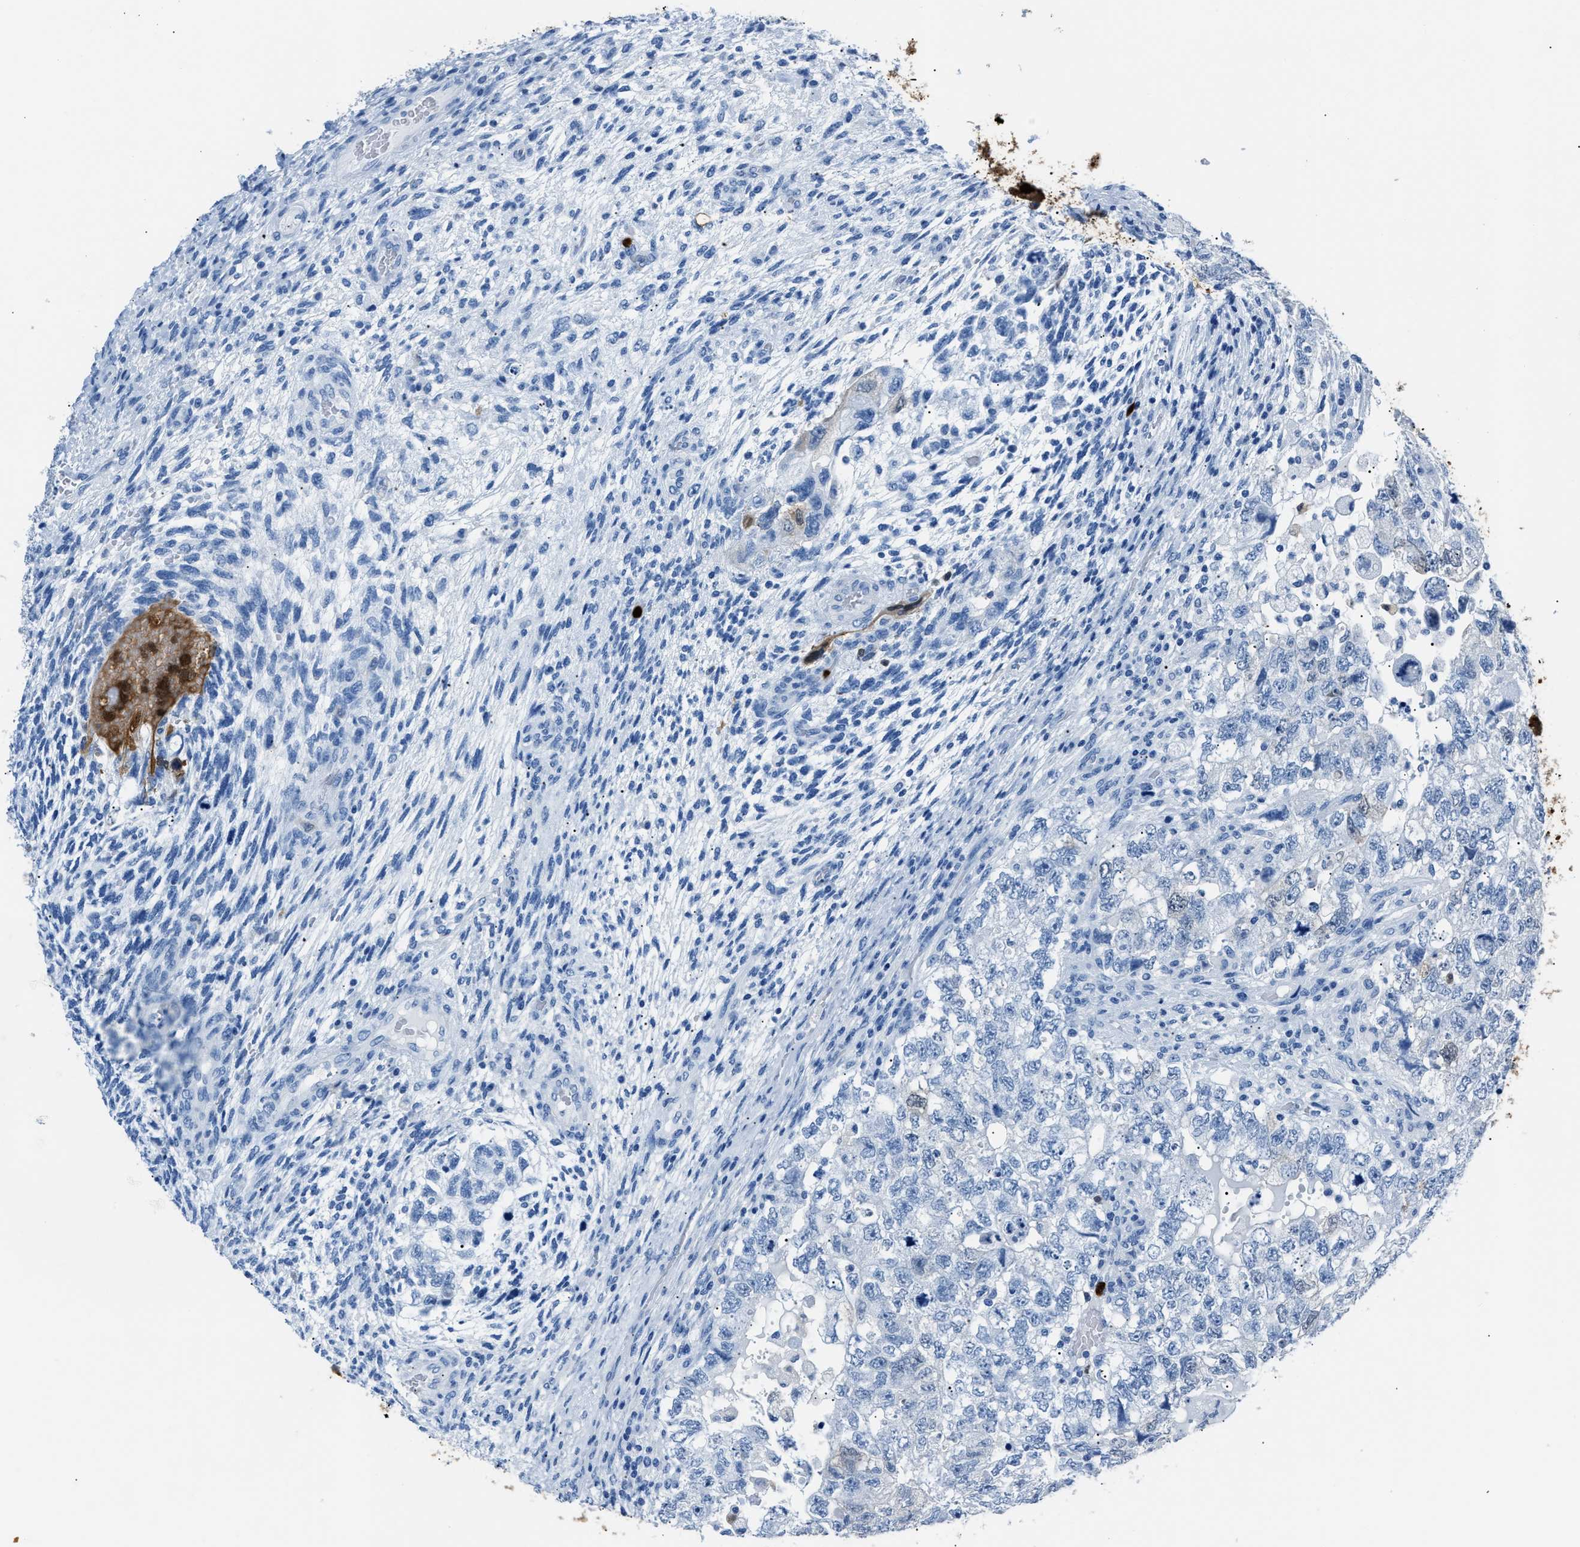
{"staining": {"intensity": "negative", "quantity": "none", "location": "none"}, "tissue": "testis cancer", "cell_type": "Tumor cells", "image_type": "cancer", "snomed": [{"axis": "morphology", "description": "Carcinoma, Embryonal, NOS"}, {"axis": "topography", "description": "Testis"}], "caption": "Tumor cells are negative for brown protein staining in testis cancer (embryonal carcinoma).", "gene": "S100P", "patient": {"sex": "male", "age": 36}}